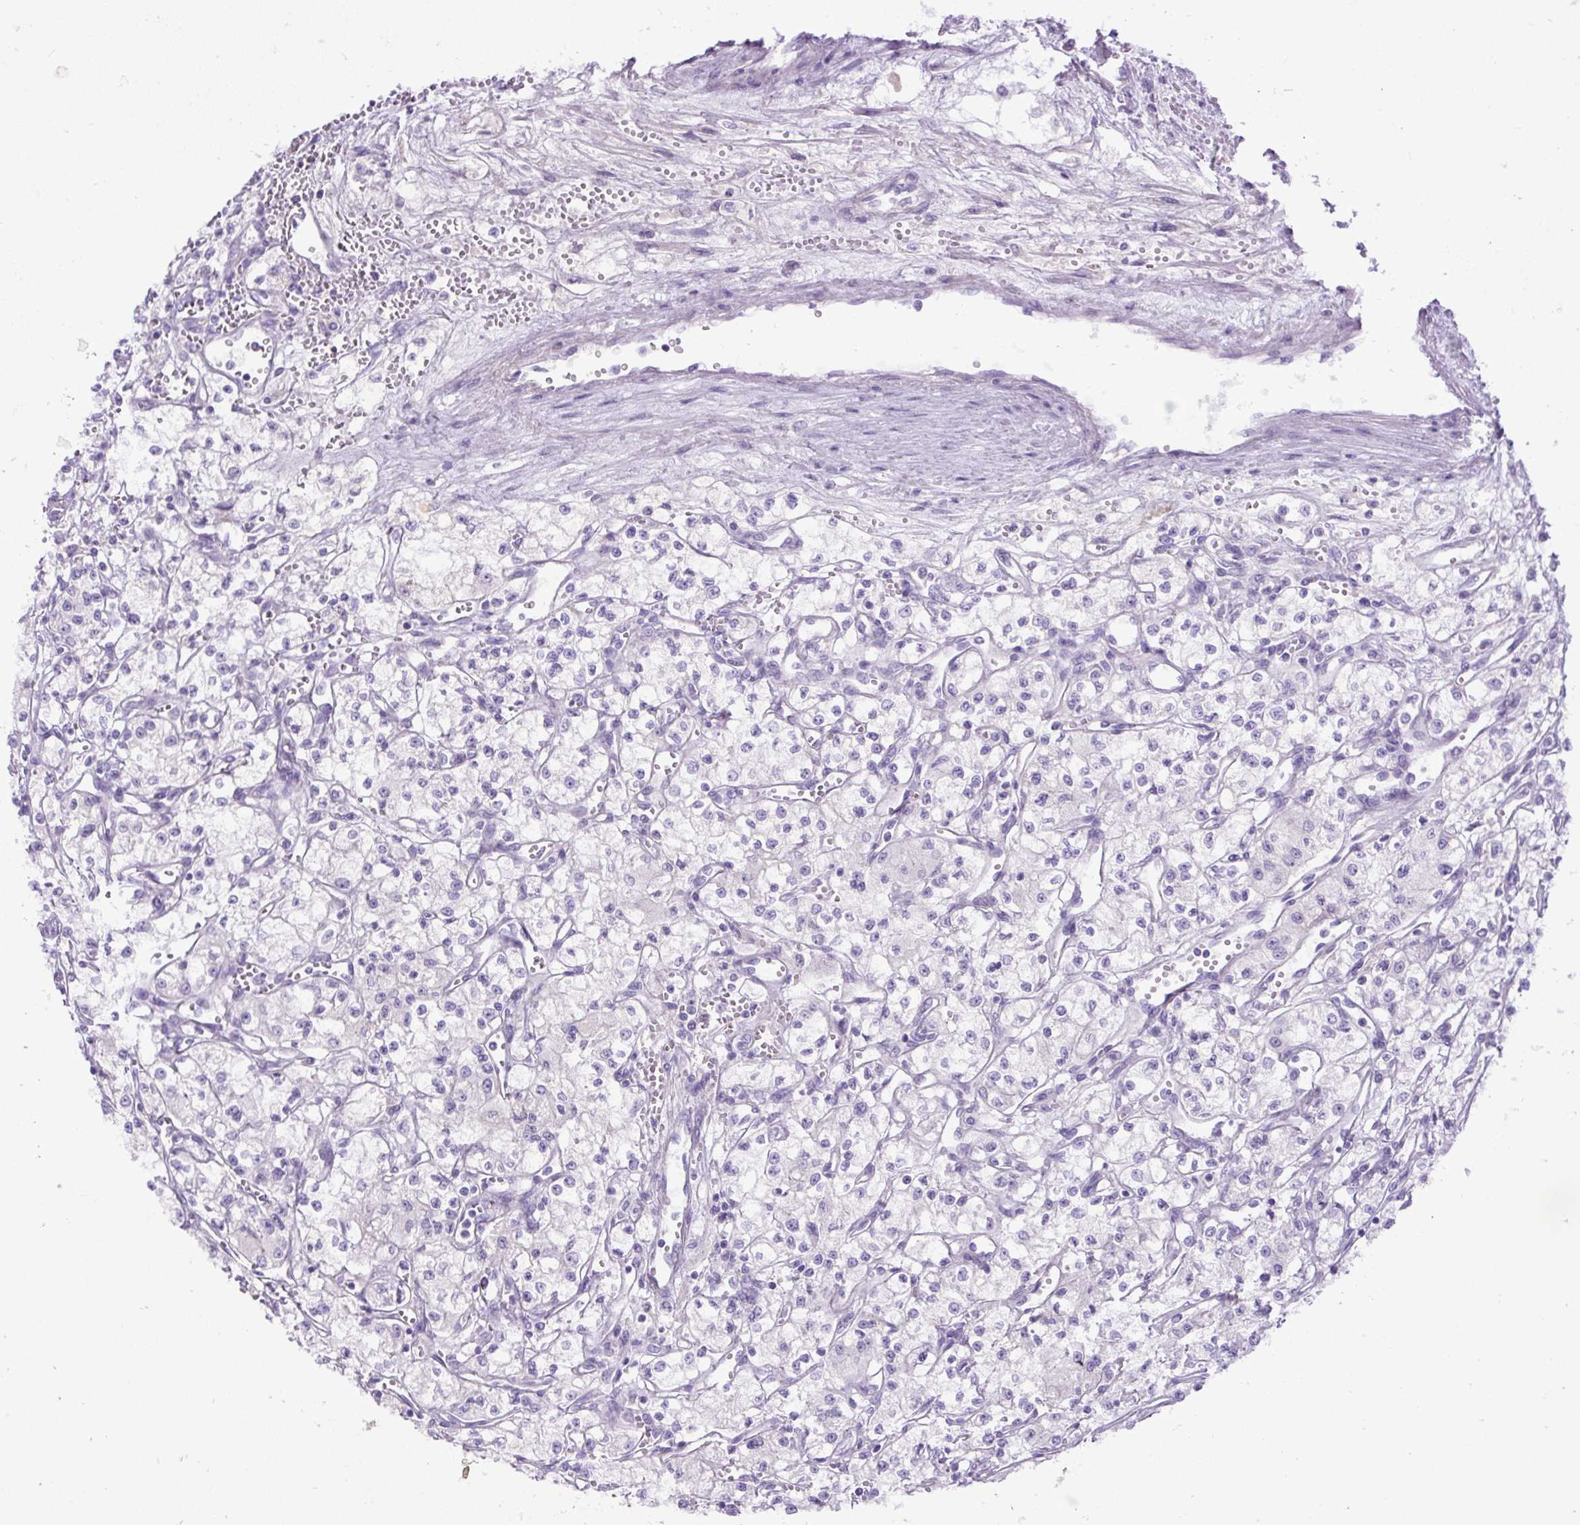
{"staining": {"intensity": "negative", "quantity": "none", "location": "none"}, "tissue": "renal cancer", "cell_type": "Tumor cells", "image_type": "cancer", "snomed": [{"axis": "morphology", "description": "Adenocarcinoma, NOS"}, {"axis": "topography", "description": "Kidney"}], "caption": "There is no significant staining in tumor cells of renal adenocarcinoma.", "gene": "SPTBN5", "patient": {"sex": "male", "age": 59}}